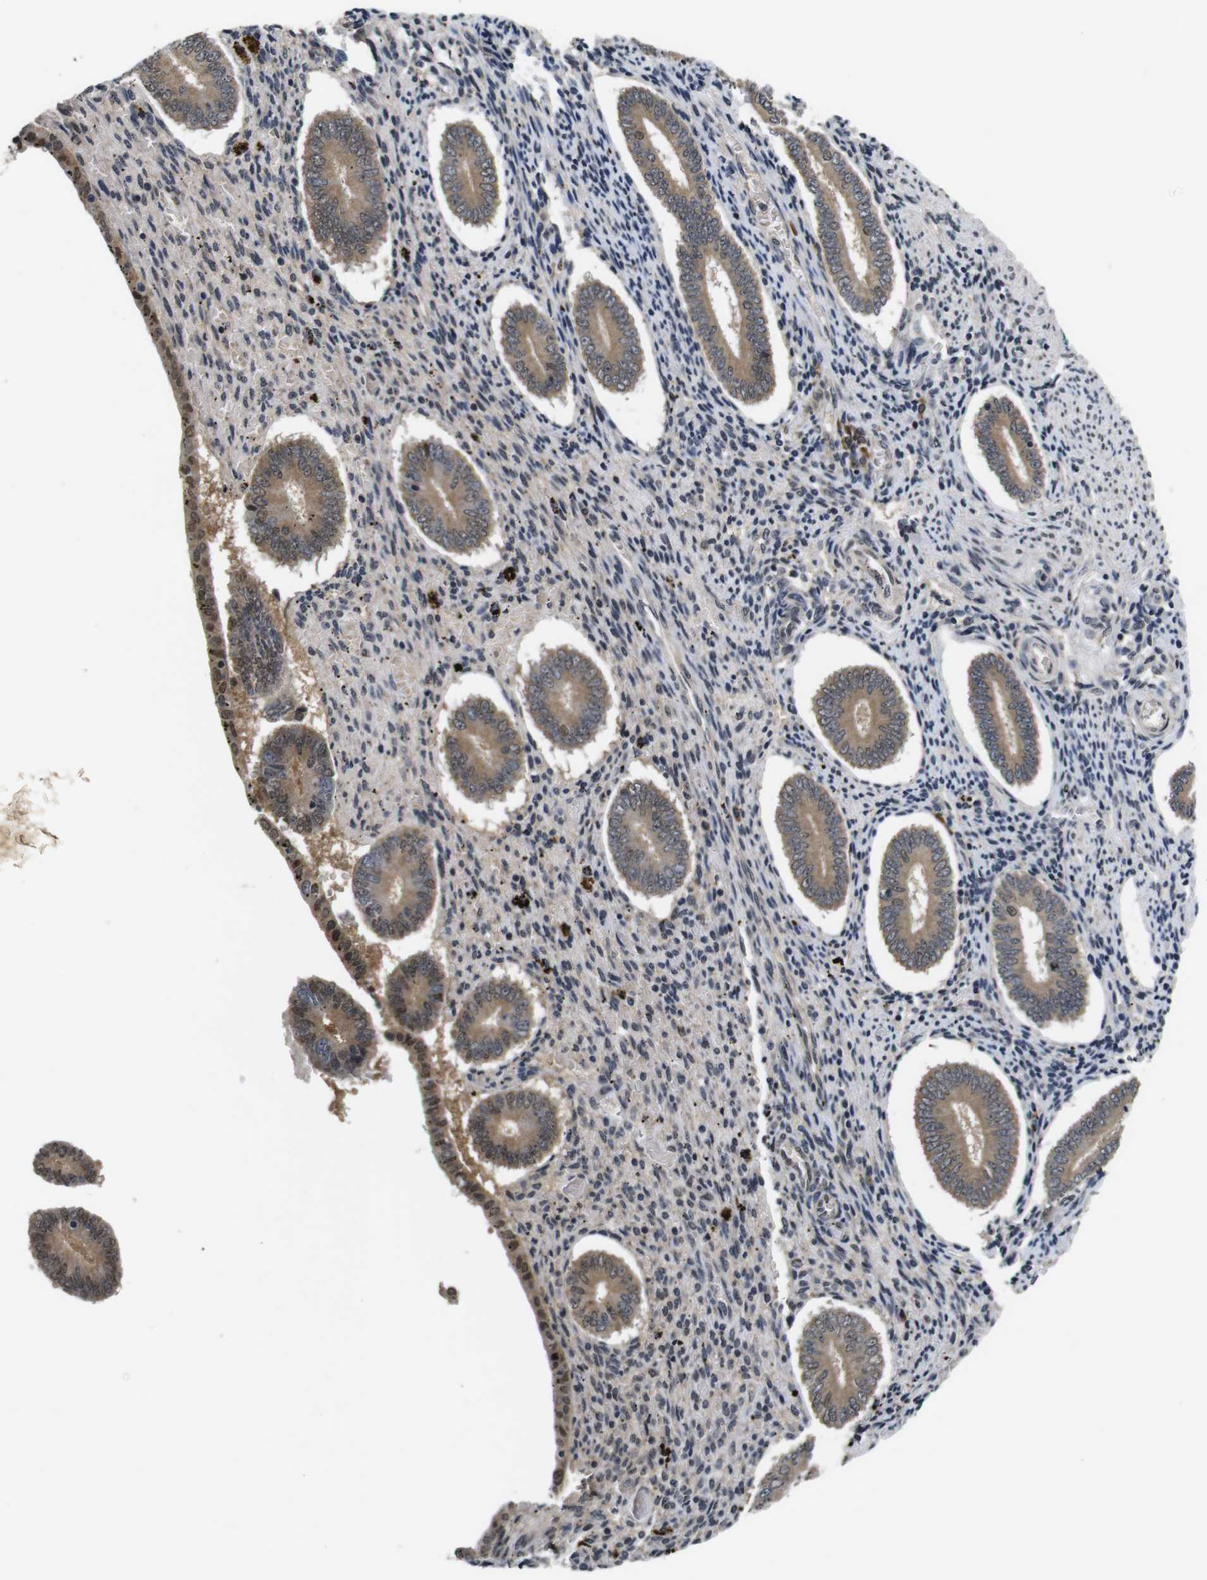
{"staining": {"intensity": "weak", "quantity": "25%-75%", "location": "cytoplasmic/membranous"}, "tissue": "endometrium", "cell_type": "Cells in endometrial stroma", "image_type": "normal", "snomed": [{"axis": "morphology", "description": "Normal tissue, NOS"}, {"axis": "topography", "description": "Endometrium"}], "caption": "Endometrium was stained to show a protein in brown. There is low levels of weak cytoplasmic/membranous expression in about 25%-75% of cells in endometrial stroma. (Stains: DAB in brown, nuclei in blue, Microscopy: brightfield microscopy at high magnification).", "gene": "ZBTB46", "patient": {"sex": "female", "age": 42}}